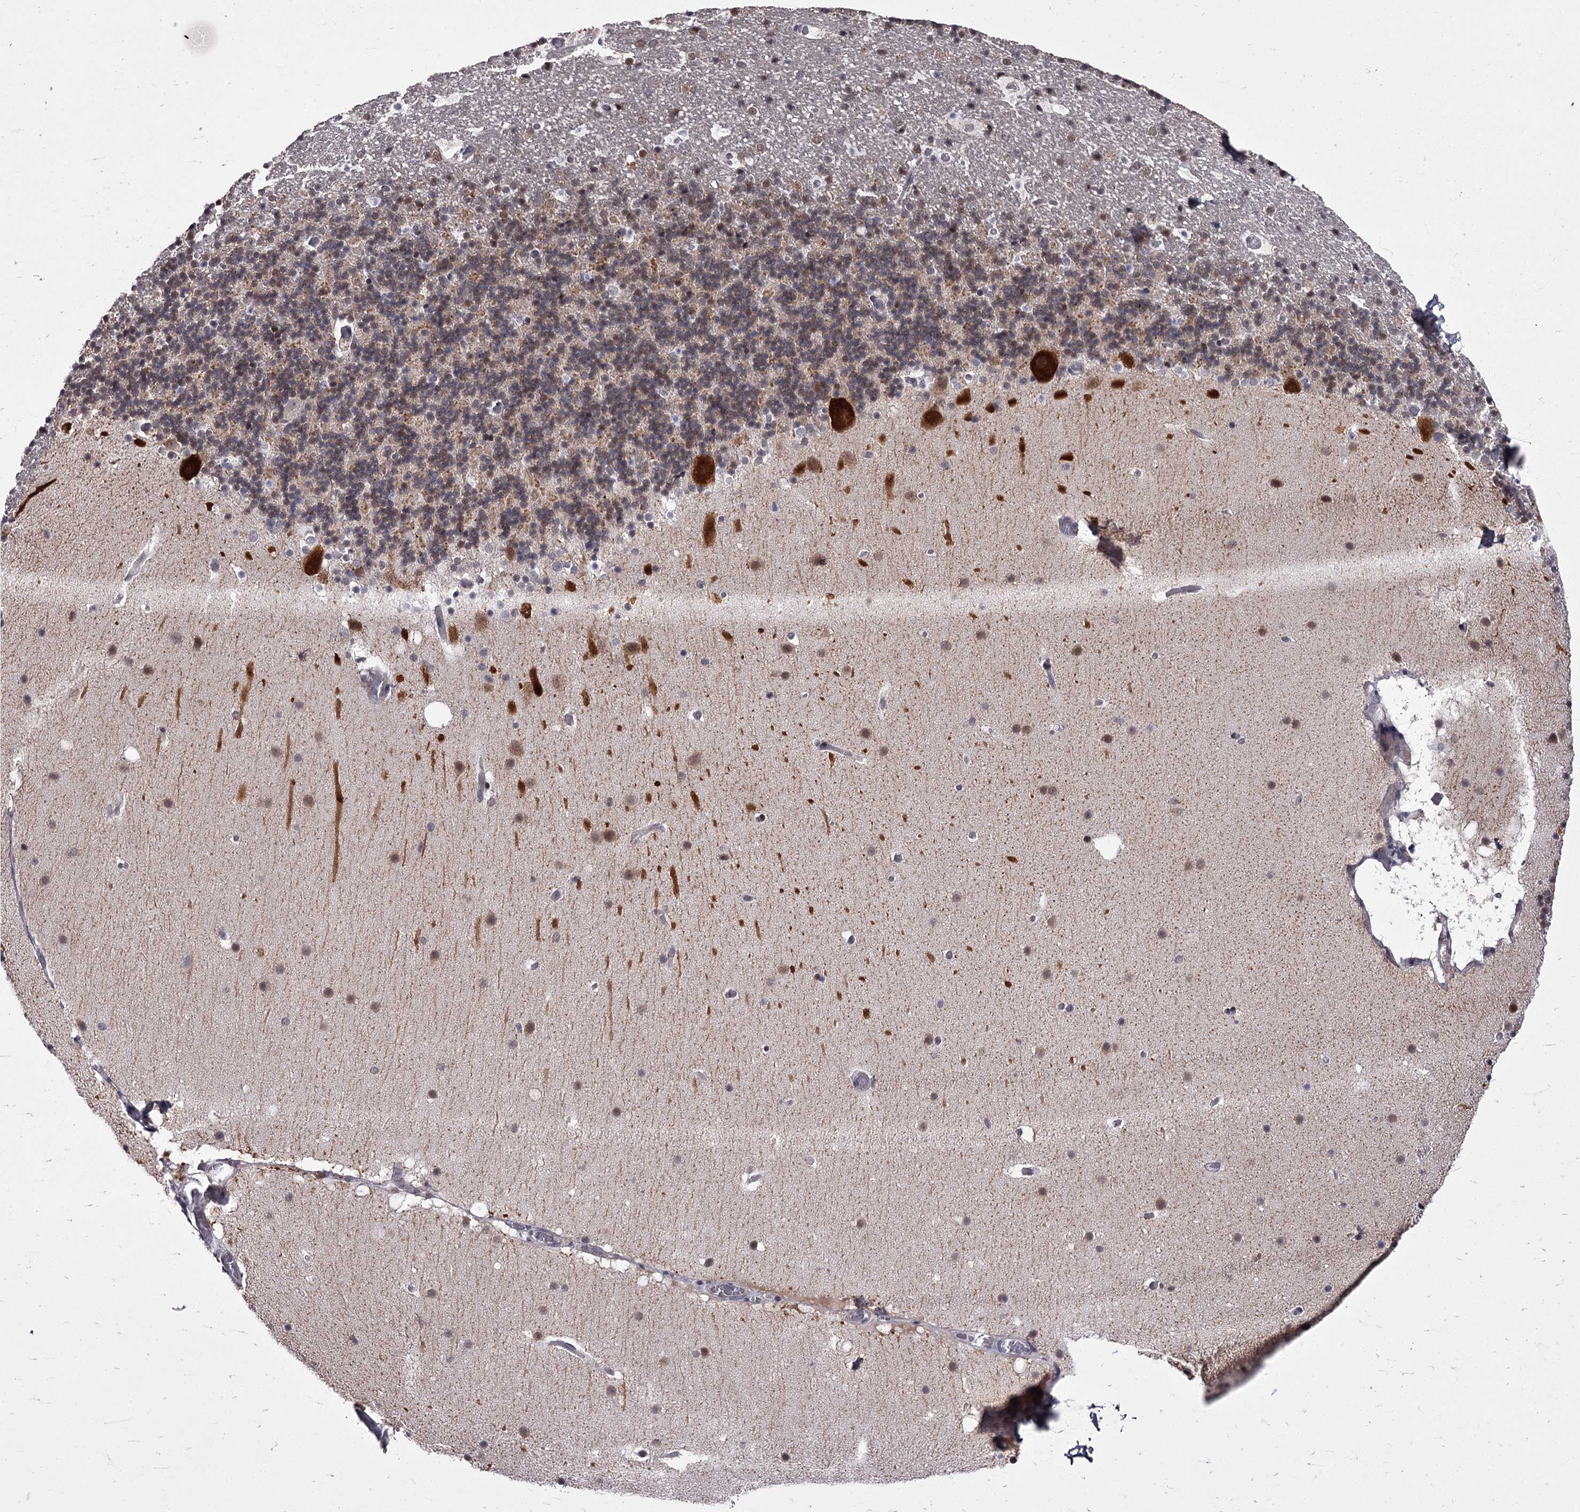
{"staining": {"intensity": "moderate", "quantity": "<25%", "location": "cytoplasmic/membranous"}, "tissue": "cerebellum", "cell_type": "Cells in granular layer", "image_type": "normal", "snomed": [{"axis": "morphology", "description": "Normal tissue, NOS"}, {"axis": "topography", "description": "Cerebellum"}], "caption": "Immunohistochemical staining of benign cerebellum displays moderate cytoplasmic/membranous protein positivity in approximately <25% of cells in granular layer.", "gene": "CCDC92", "patient": {"sex": "male", "age": 57}}